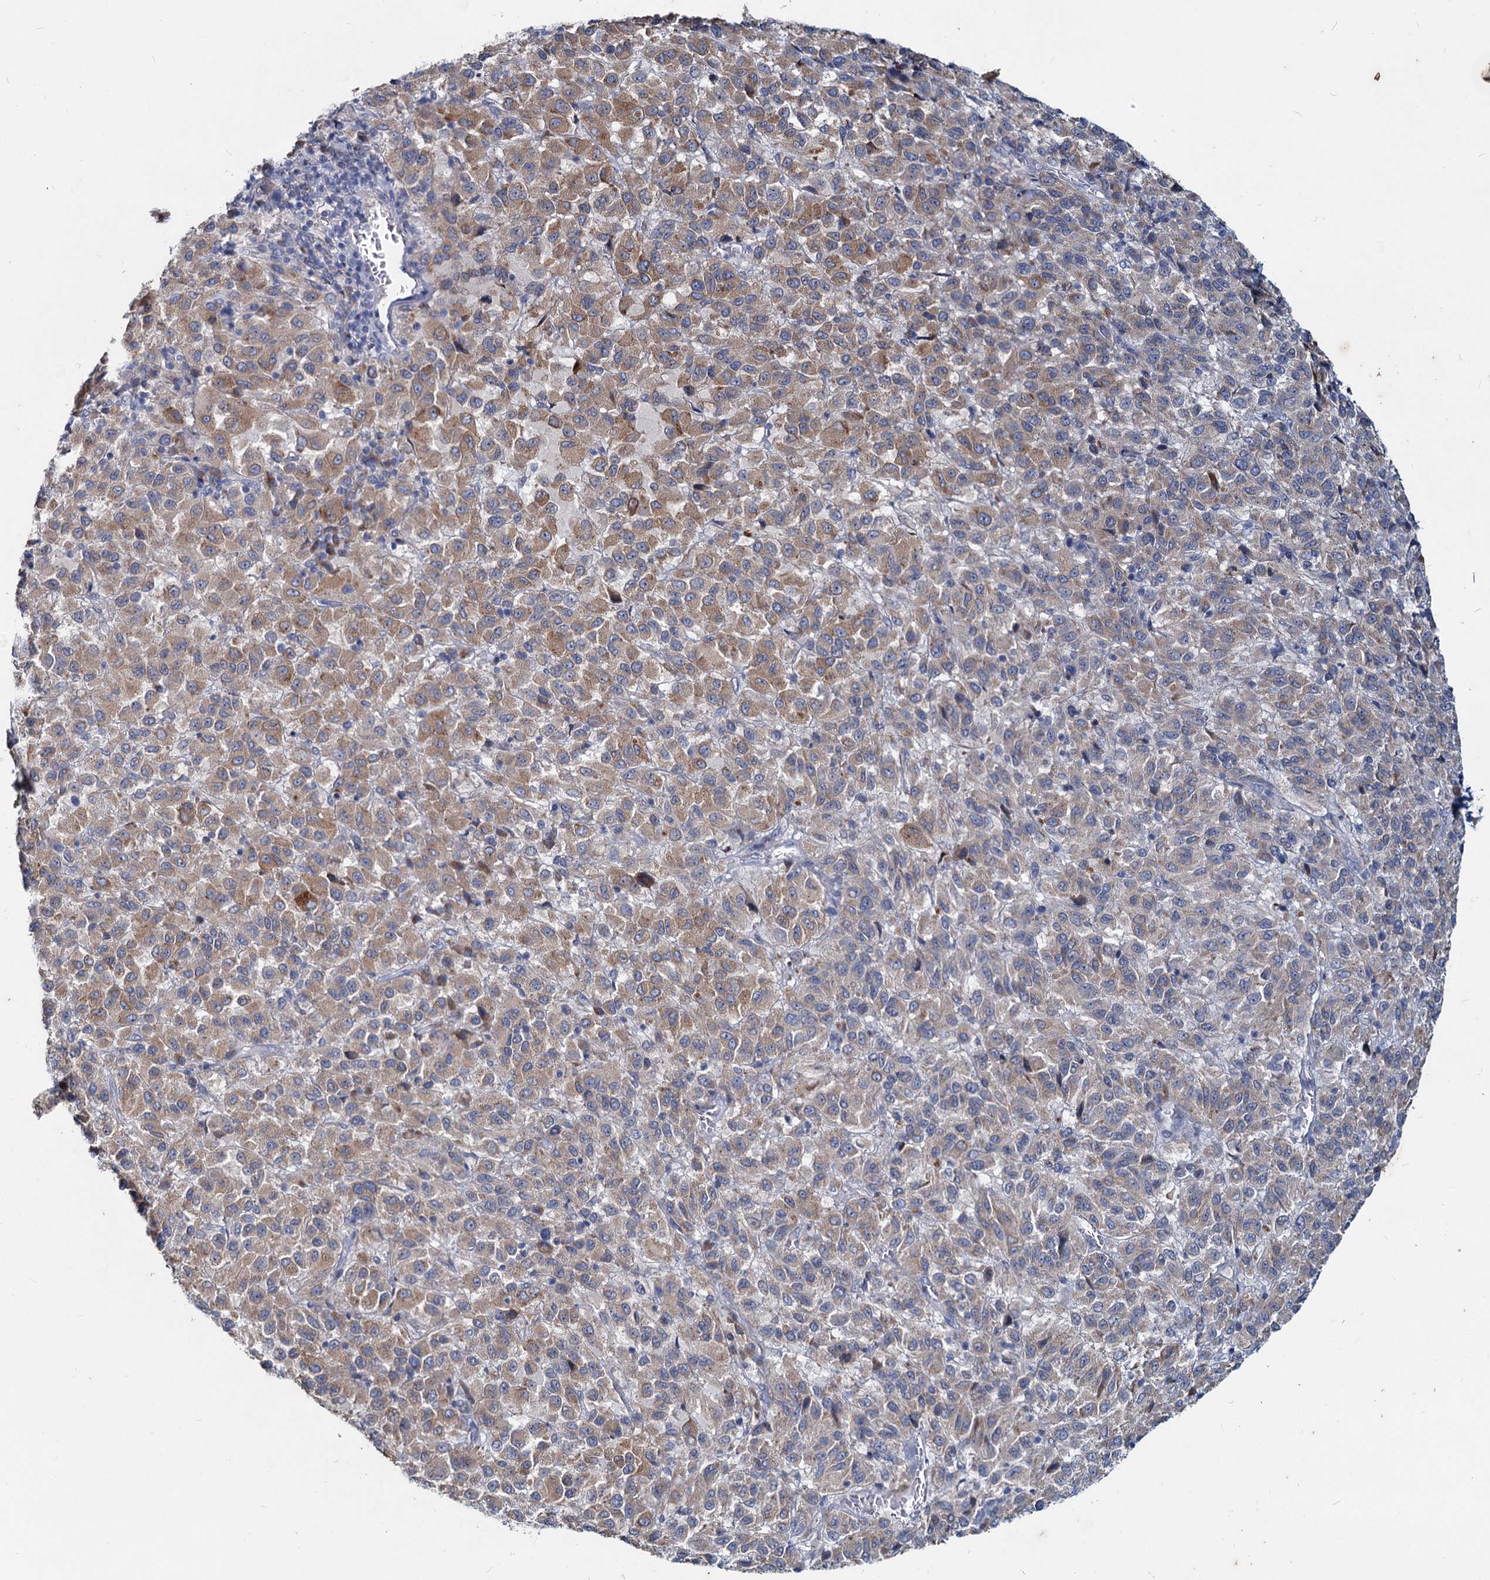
{"staining": {"intensity": "moderate", "quantity": ">75%", "location": "cytoplasmic/membranous"}, "tissue": "melanoma", "cell_type": "Tumor cells", "image_type": "cancer", "snomed": [{"axis": "morphology", "description": "Malignant melanoma, Metastatic site"}, {"axis": "topography", "description": "Lung"}], "caption": "Moderate cytoplasmic/membranous positivity is seen in about >75% of tumor cells in malignant melanoma (metastatic site). The staining was performed using DAB, with brown indicating positive protein expression. Nuclei are stained blue with hematoxylin.", "gene": "TMX2", "patient": {"sex": "male", "age": 64}}